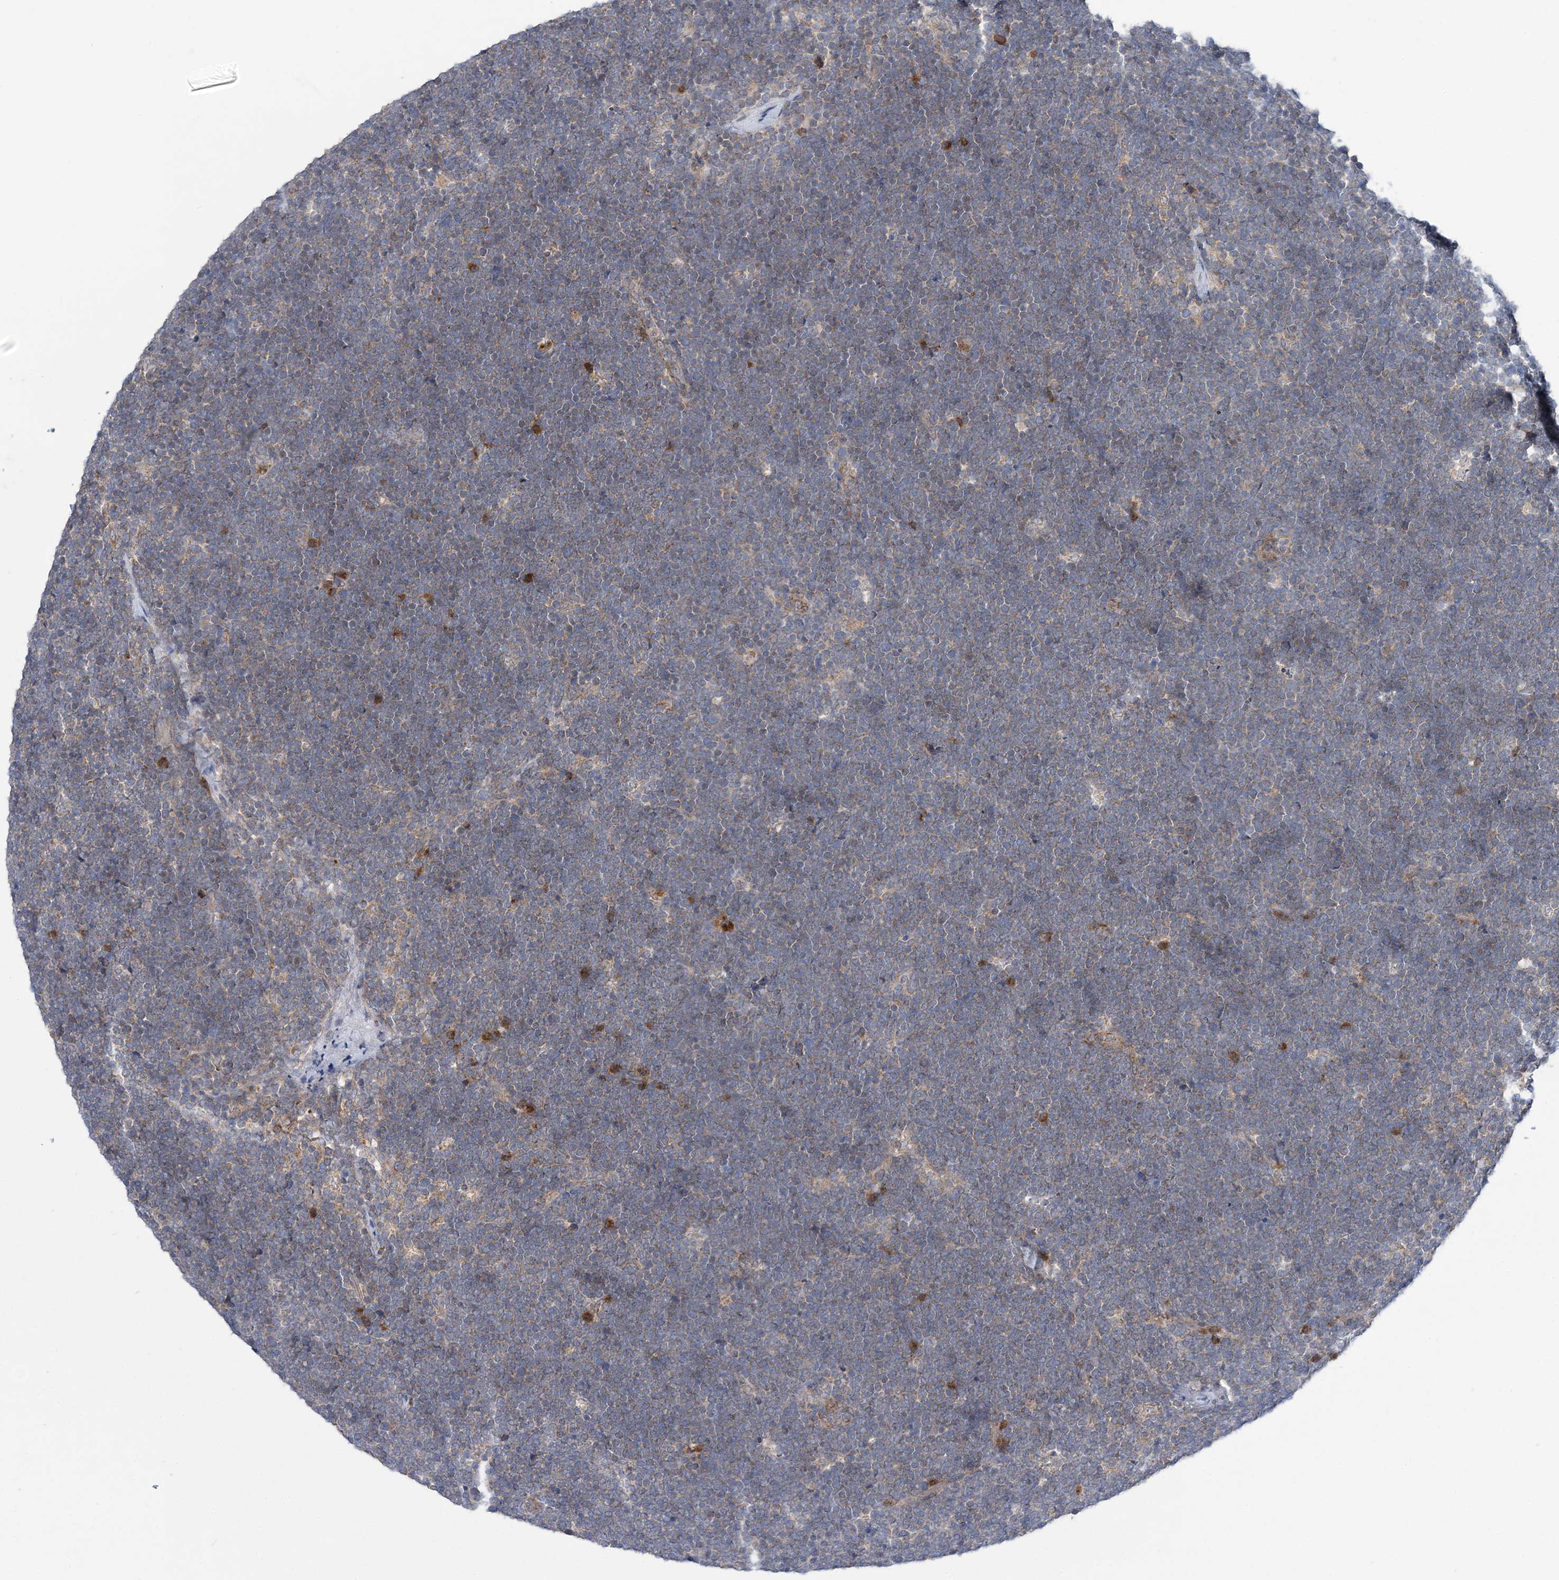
{"staining": {"intensity": "weak", "quantity": "25%-75%", "location": "cytoplasmic/membranous"}, "tissue": "lymphoma", "cell_type": "Tumor cells", "image_type": "cancer", "snomed": [{"axis": "morphology", "description": "Malignant lymphoma, non-Hodgkin's type, High grade"}, {"axis": "topography", "description": "Lymph node"}], "caption": "Immunohistochemistry (IHC) staining of lymphoma, which exhibits low levels of weak cytoplasmic/membranous expression in about 25%-75% of tumor cells indicating weak cytoplasmic/membranous protein expression. The staining was performed using DAB (brown) for protein detection and nuclei were counterstained in hematoxylin (blue).", "gene": "COPE", "patient": {"sex": "male", "age": 13}}